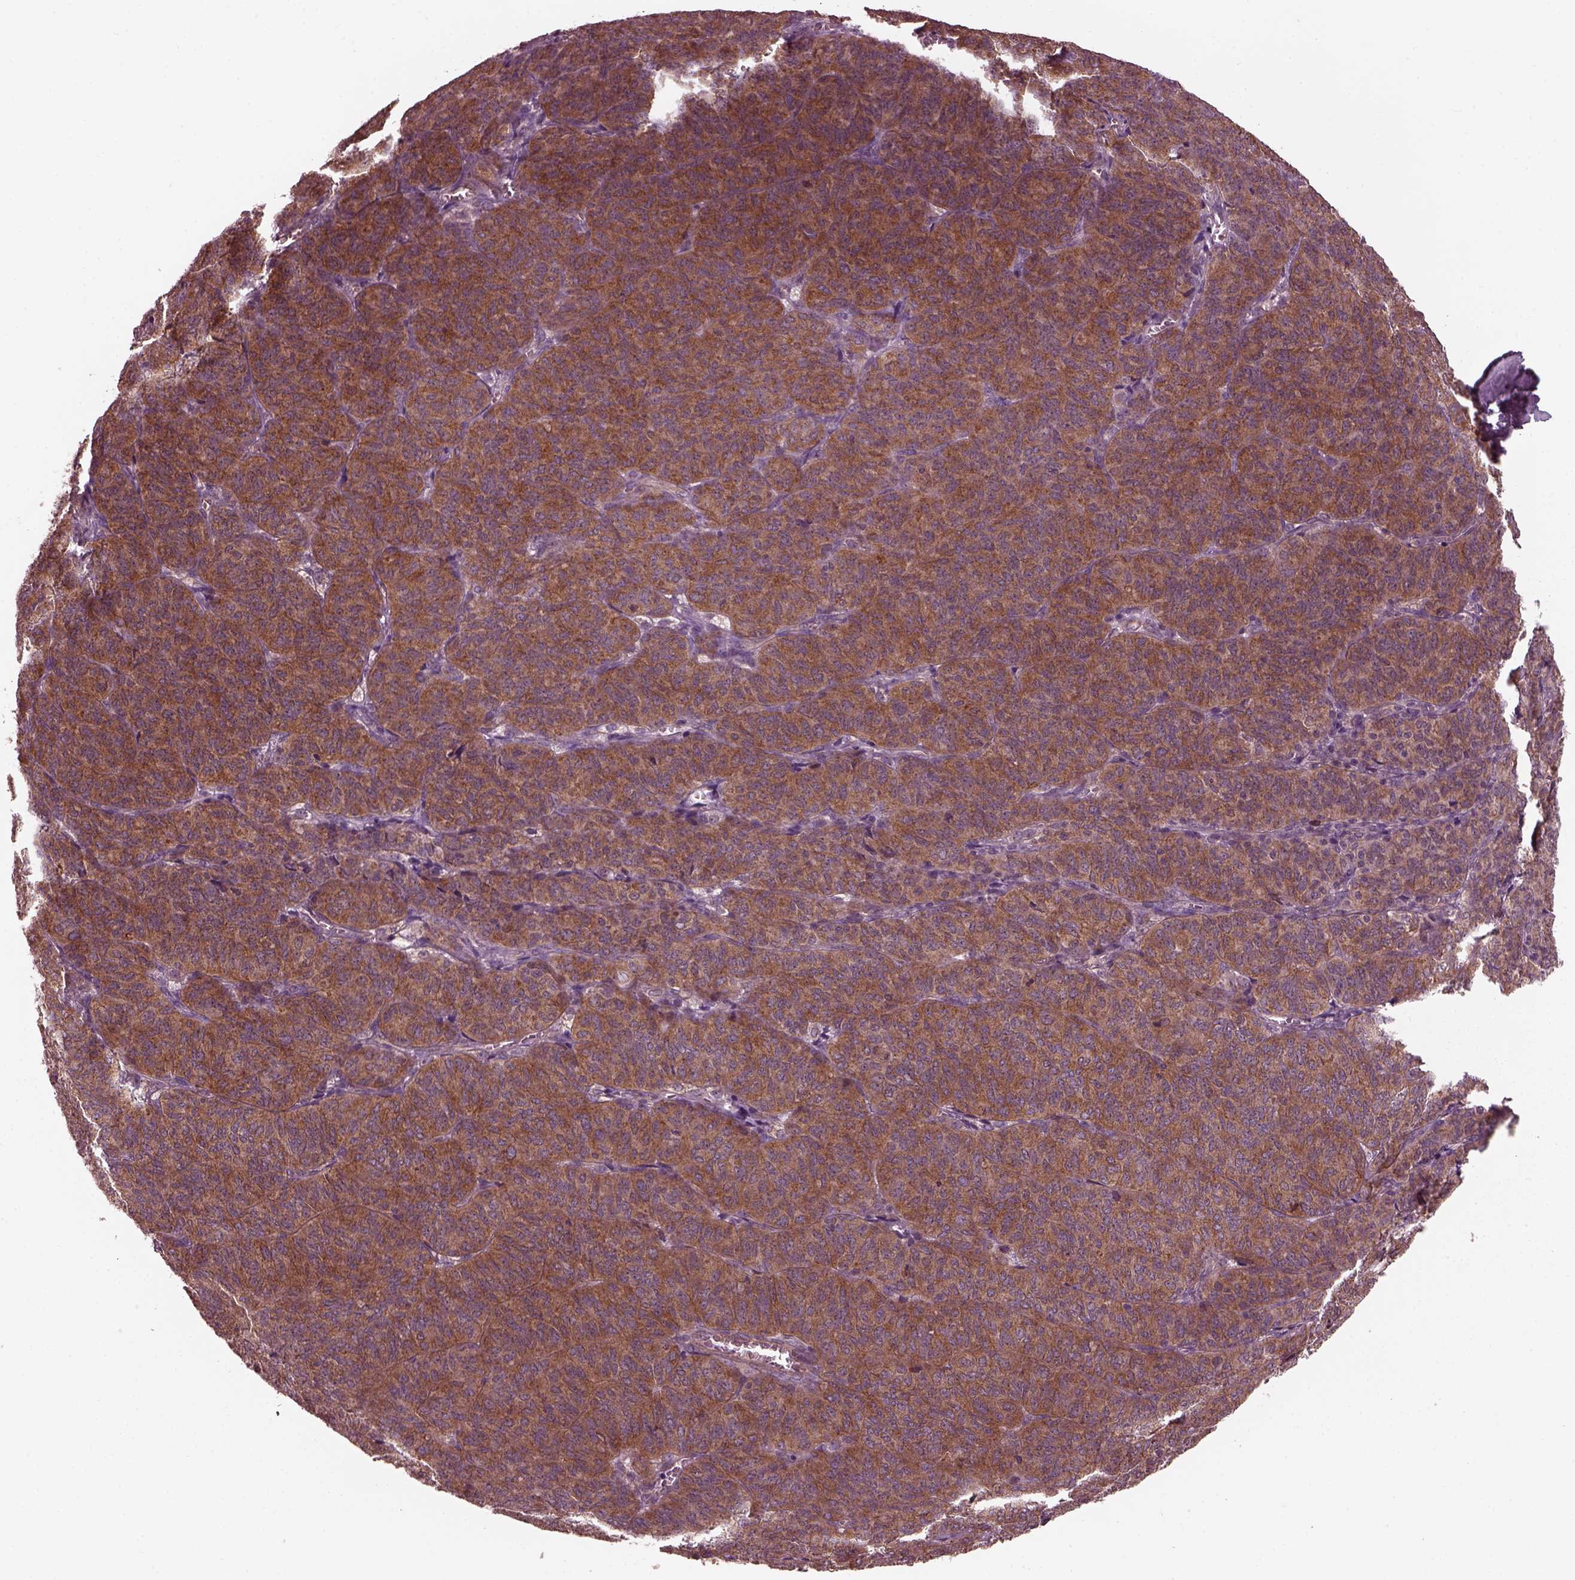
{"staining": {"intensity": "strong", "quantity": ">75%", "location": "cytoplasmic/membranous"}, "tissue": "ovarian cancer", "cell_type": "Tumor cells", "image_type": "cancer", "snomed": [{"axis": "morphology", "description": "Carcinoma, endometroid"}, {"axis": "topography", "description": "Ovary"}], "caption": "Ovarian cancer (endometroid carcinoma) stained with a brown dye exhibits strong cytoplasmic/membranous positive staining in about >75% of tumor cells.", "gene": "TUBG1", "patient": {"sex": "female", "age": 80}}